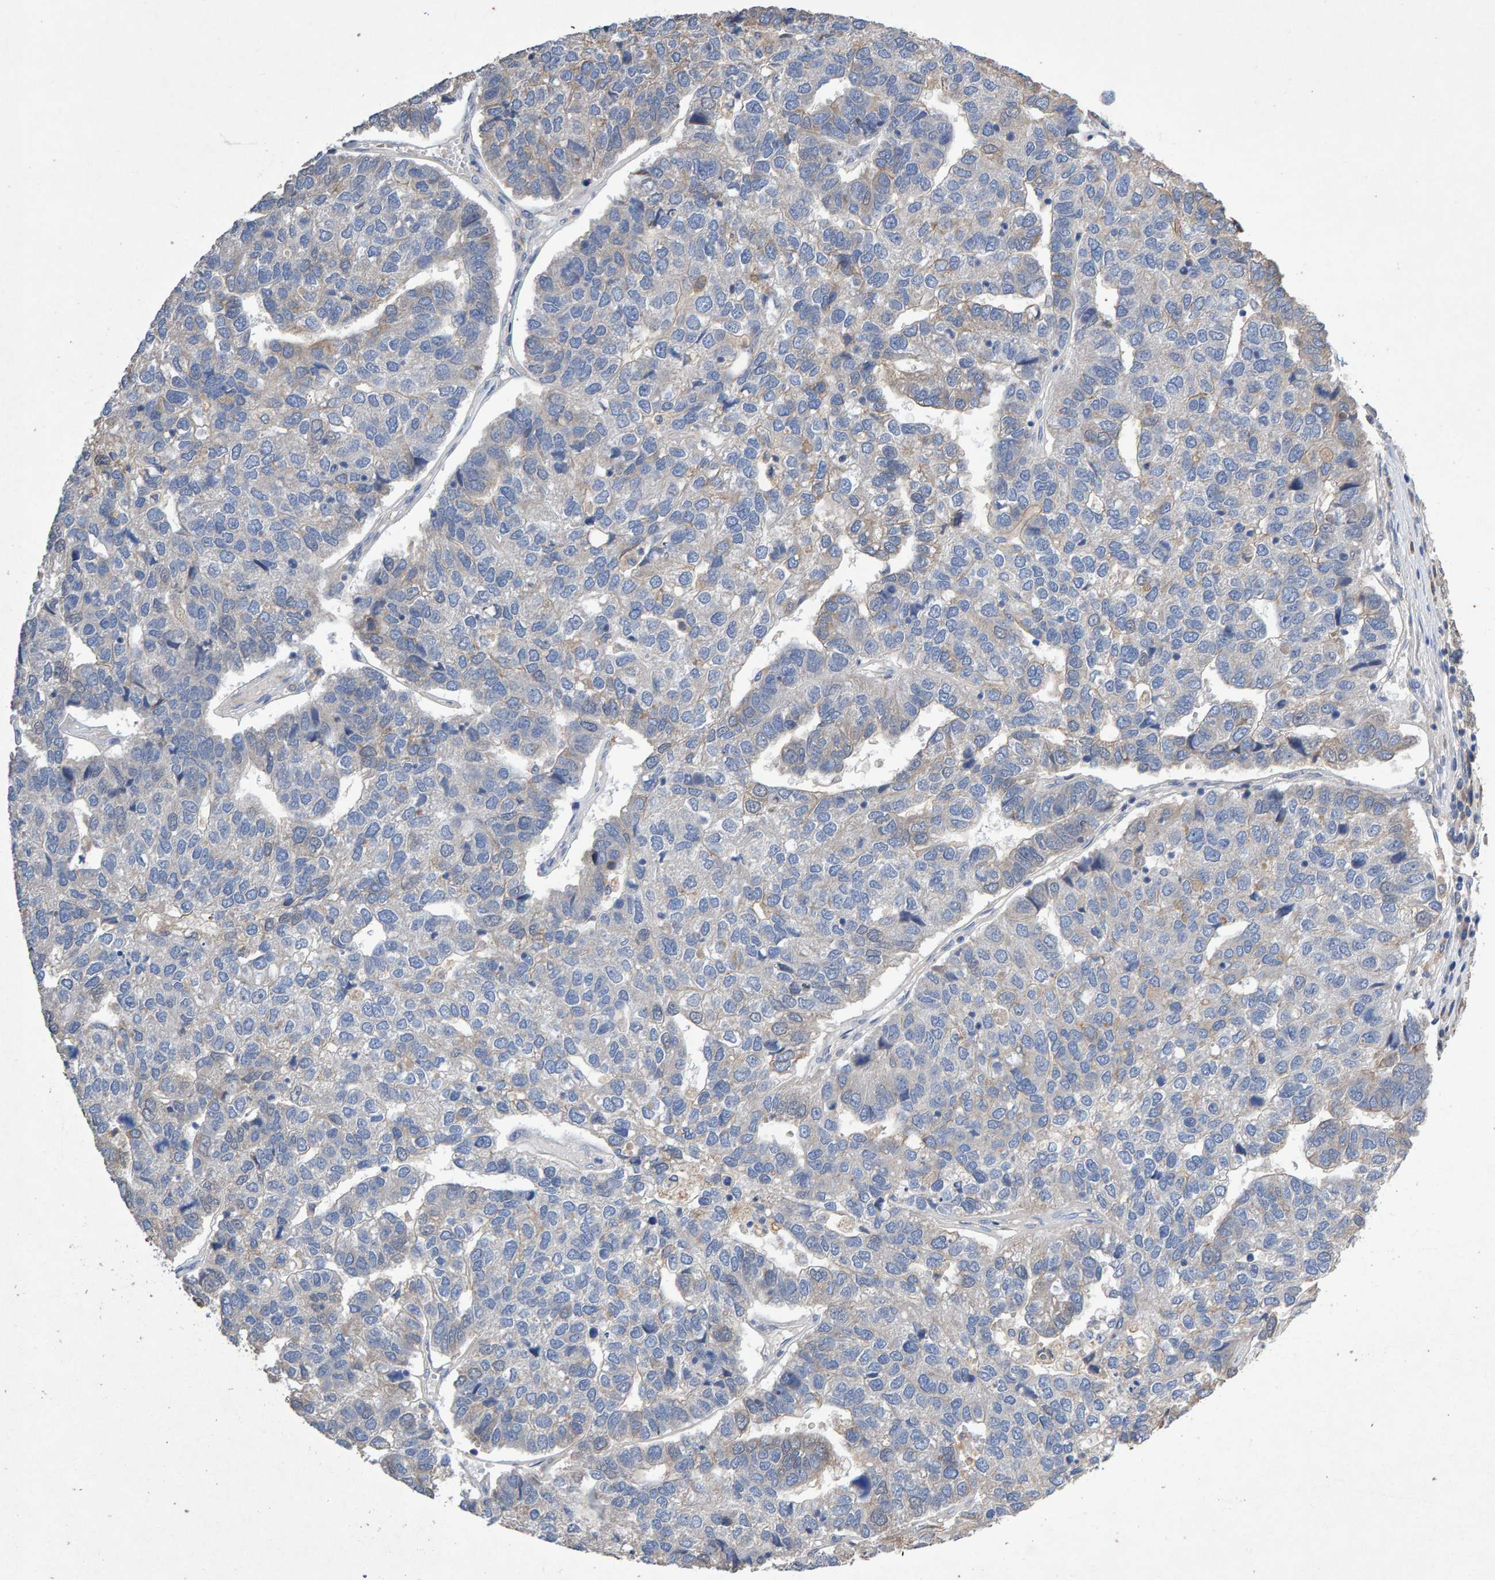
{"staining": {"intensity": "negative", "quantity": "none", "location": "none"}, "tissue": "pancreatic cancer", "cell_type": "Tumor cells", "image_type": "cancer", "snomed": [{"axis": "morphology", "description": "Adenocarcinoma, NOS"}, {"axis": "topography", "description": "Pancreas"}], "caption": "Immunohistochemistry (IHC) histopathology image of neoplastic tissue: human pancreatic cancer (adenocarcinoma) stained with DAB displays no significant protein positivity in tumor cells.", "gene": "EFR3A", "patient": {"sex": "female", "age": 61}}